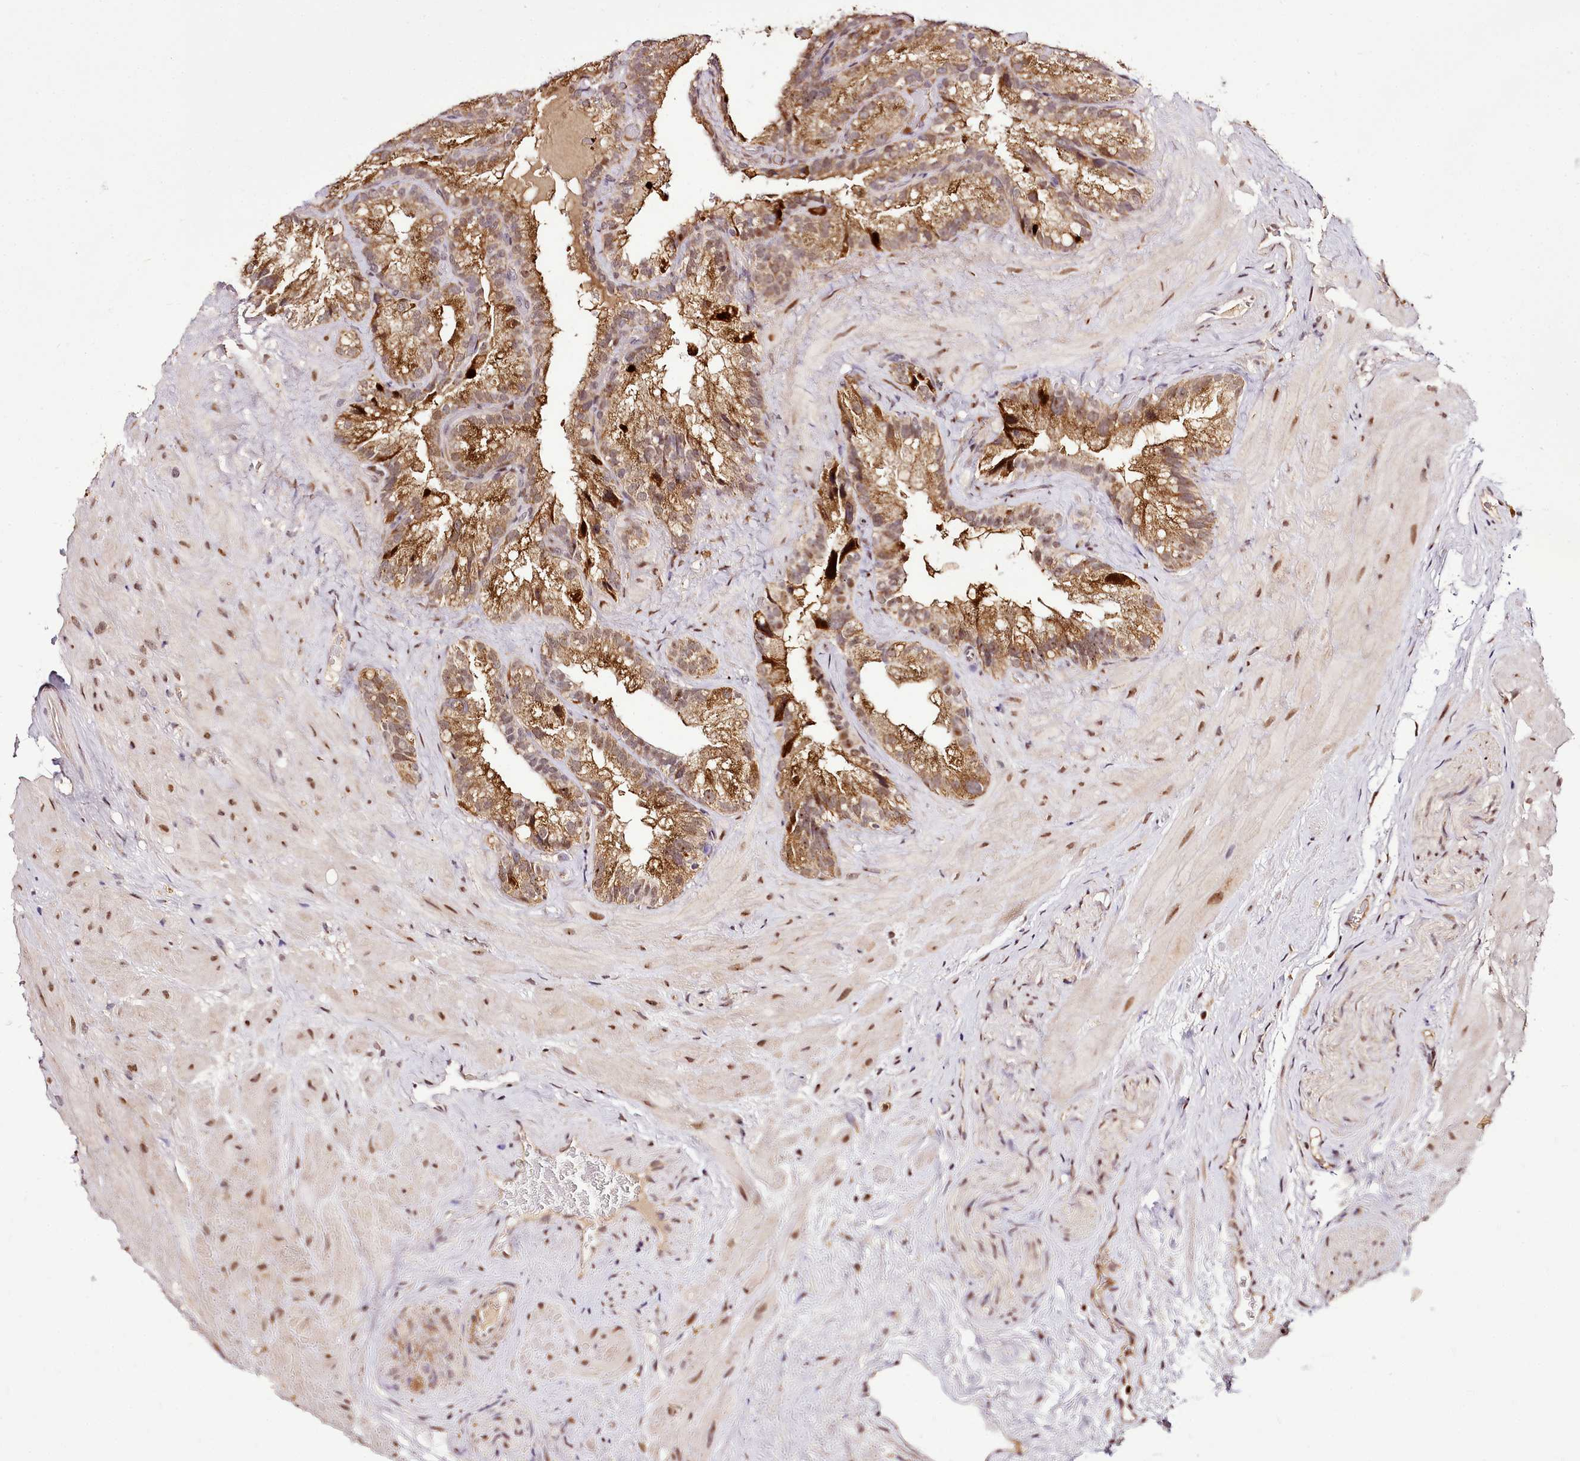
{"staining": {"intensity": "strong", "quantity": ">75%", "location": "cytoplasmic/membranous"}, "tissue": "seminal vesicle", "cell_type": "Glandular cells", "image_type": "normal", "snomed": [{"axis": "morphology", "description": "Normal tissue, NOS"}, {"axis": "topography", "description": "Prostate"}, {"axis": "topography", "description": "Seminal veicle"}], "caption": "An IHC image of unremarkable tissue is shown. Protein staining in brown highlights strong cytoplasmic/membranous positivity in seminal vesicle within glandular cells. (DAB (3,3'-diaminobenzidine) IHC with brightfield microscopy, high magnification).", "gene": "EDIL3", "patient": {"sex": "male", "age": 68}}